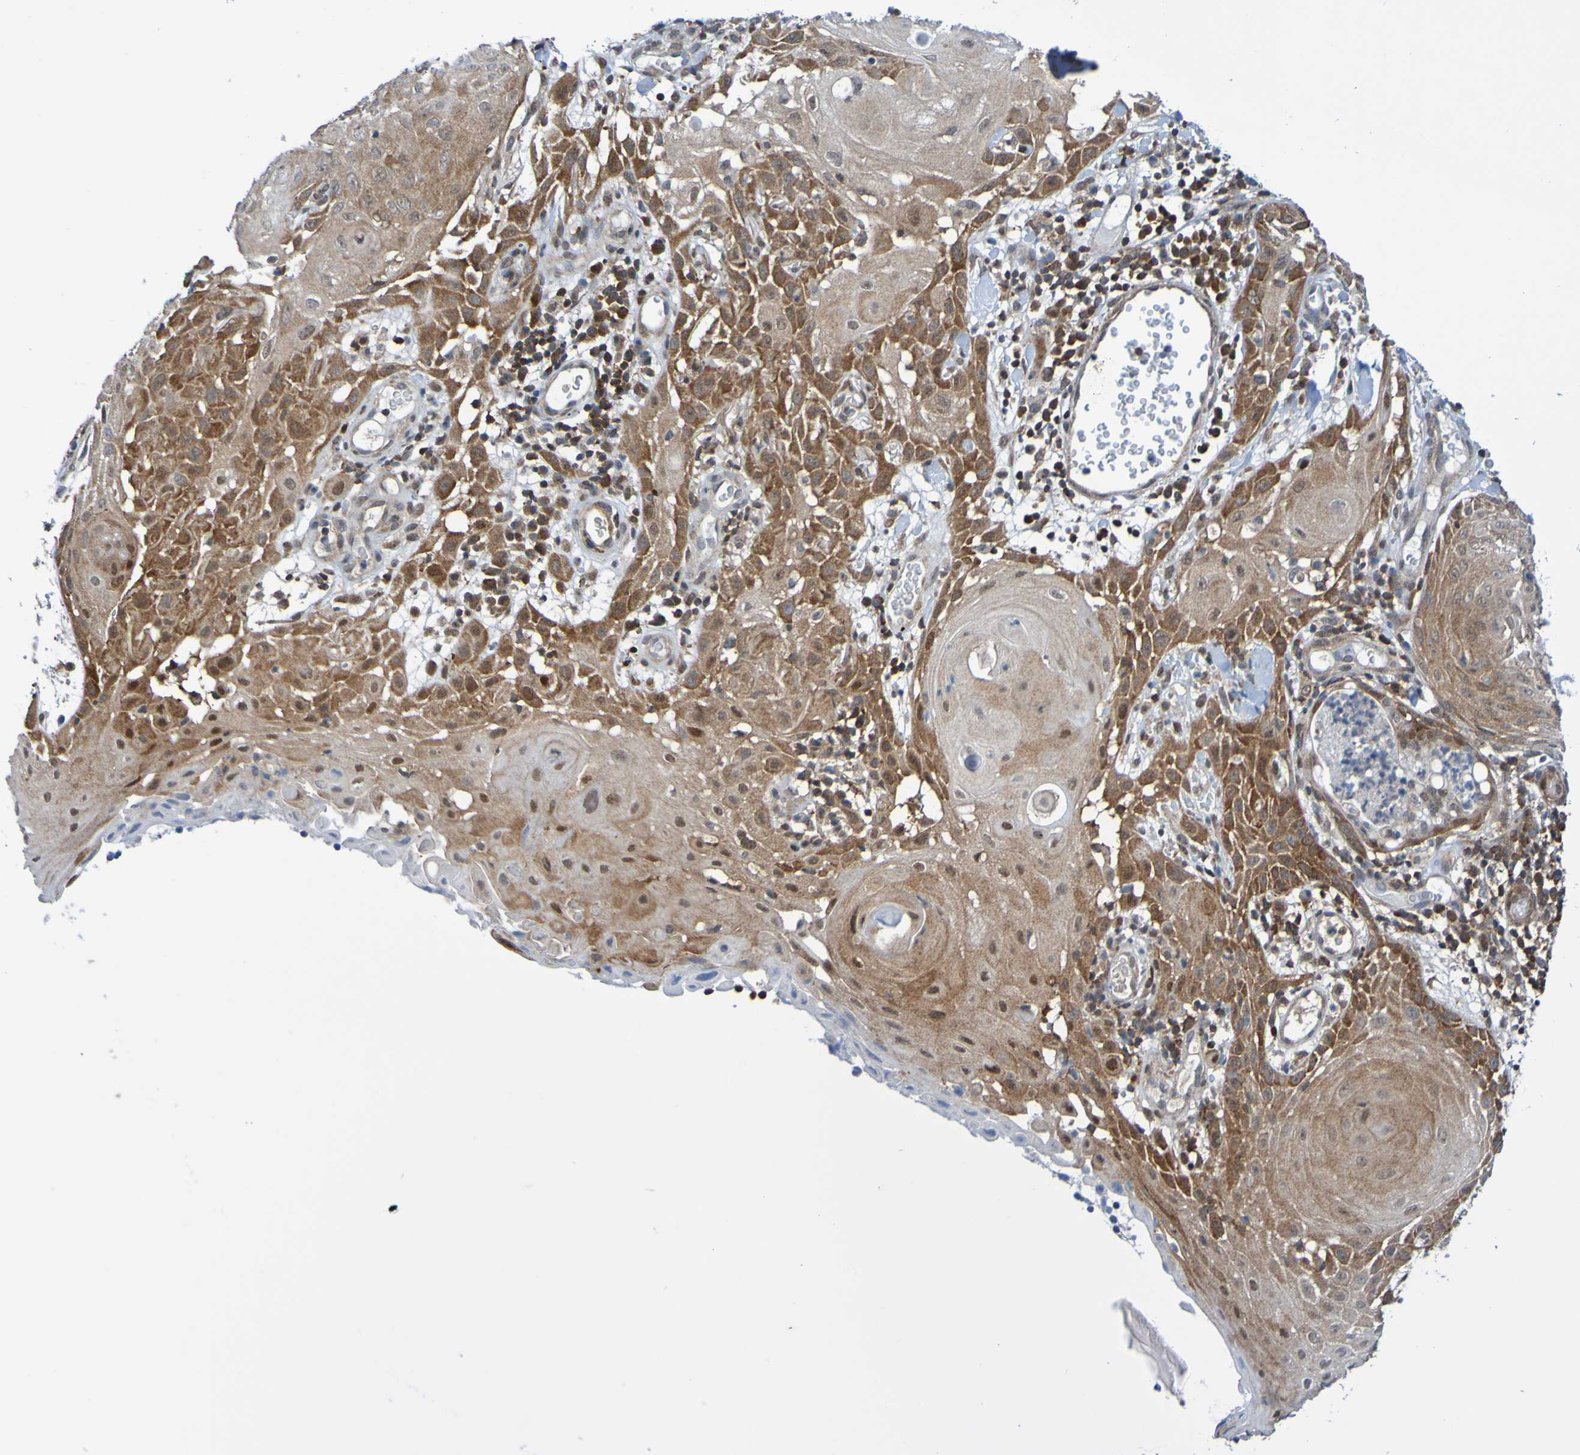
{"staining": {"intensity": "strong", "quantity": ">75%", "location": "cytoplasmic/membranous"}, "tissue": "skin cancer", "cell_type": "Tumor cells", "image_type": "cancer", "snomed": [{"axis": "morphology", "description": "Squamous cell carcinoma, NOS"}, {"axis": "topography", "description": "Skin"}], "caption": "Skin squamous cell carcinoma tissue reveals strong cytoplasmic/membranous staining in approximately >75% of tumor cells, visualized by immunohistochemistry. (brown staining indicates protein expression, while blue staining denotes nuclei).", "gene": "ATIC", "patient": {"sex": "male", "age": 24}}